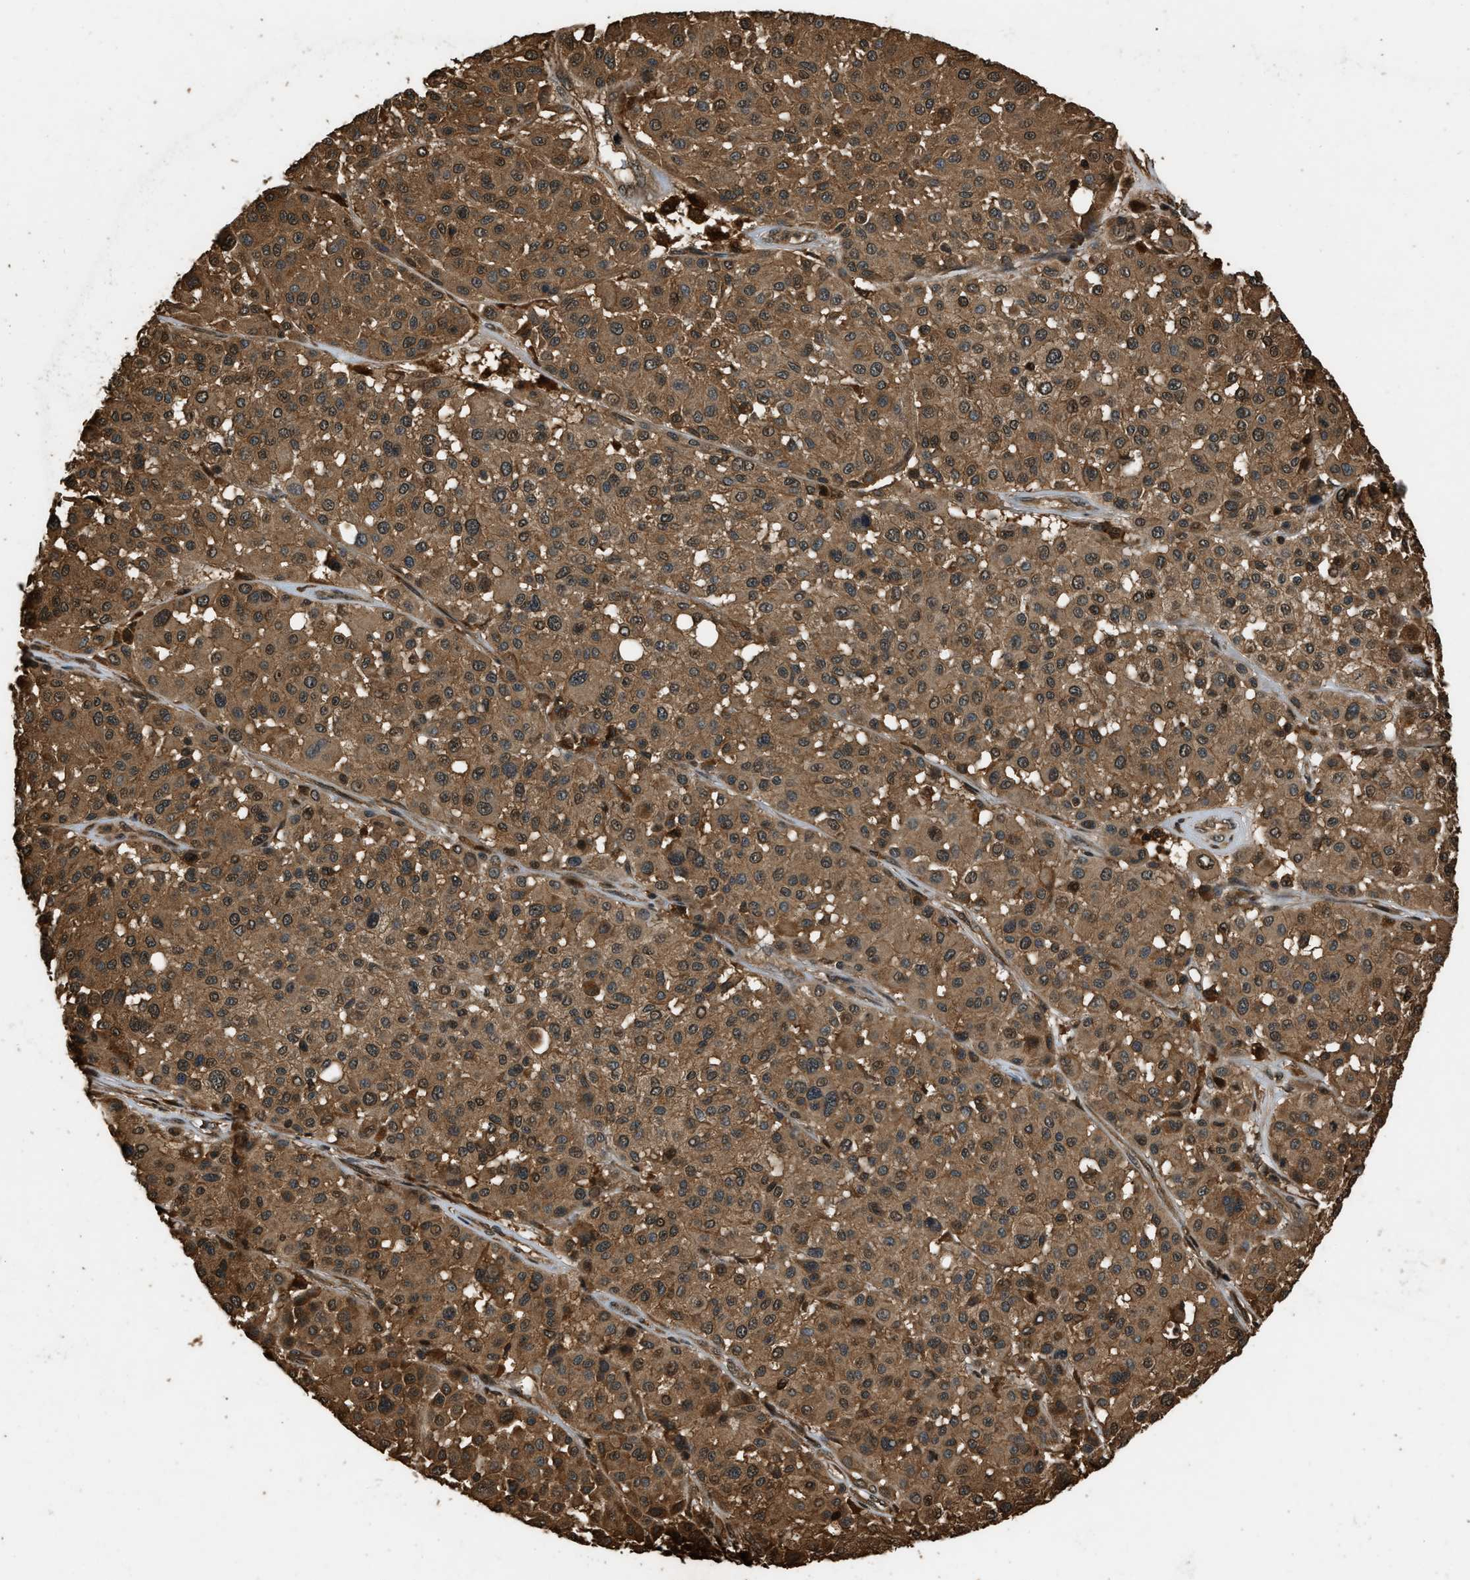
{"staining": {"intensity": "moderate", "quantity": ">75%", "location": "cytoplasmic/membranous,nuclear"}, "tissue": "melanoma", "cell_type": "Tumor cells", "image_type": "cancer", "snomed": [{"axis": "morphology", "description": "Malignant melanoma, Metastatic site"}, {"axis": "topography", "description": "Soft tissue"}], "caption": "A brown stain shows moderate cytoplasmic/membranous and nuclear expression of a protein in human melanoma tumor cells.", "gene": "RAP2A", "patient": {"sex": "male", "age": 41}}